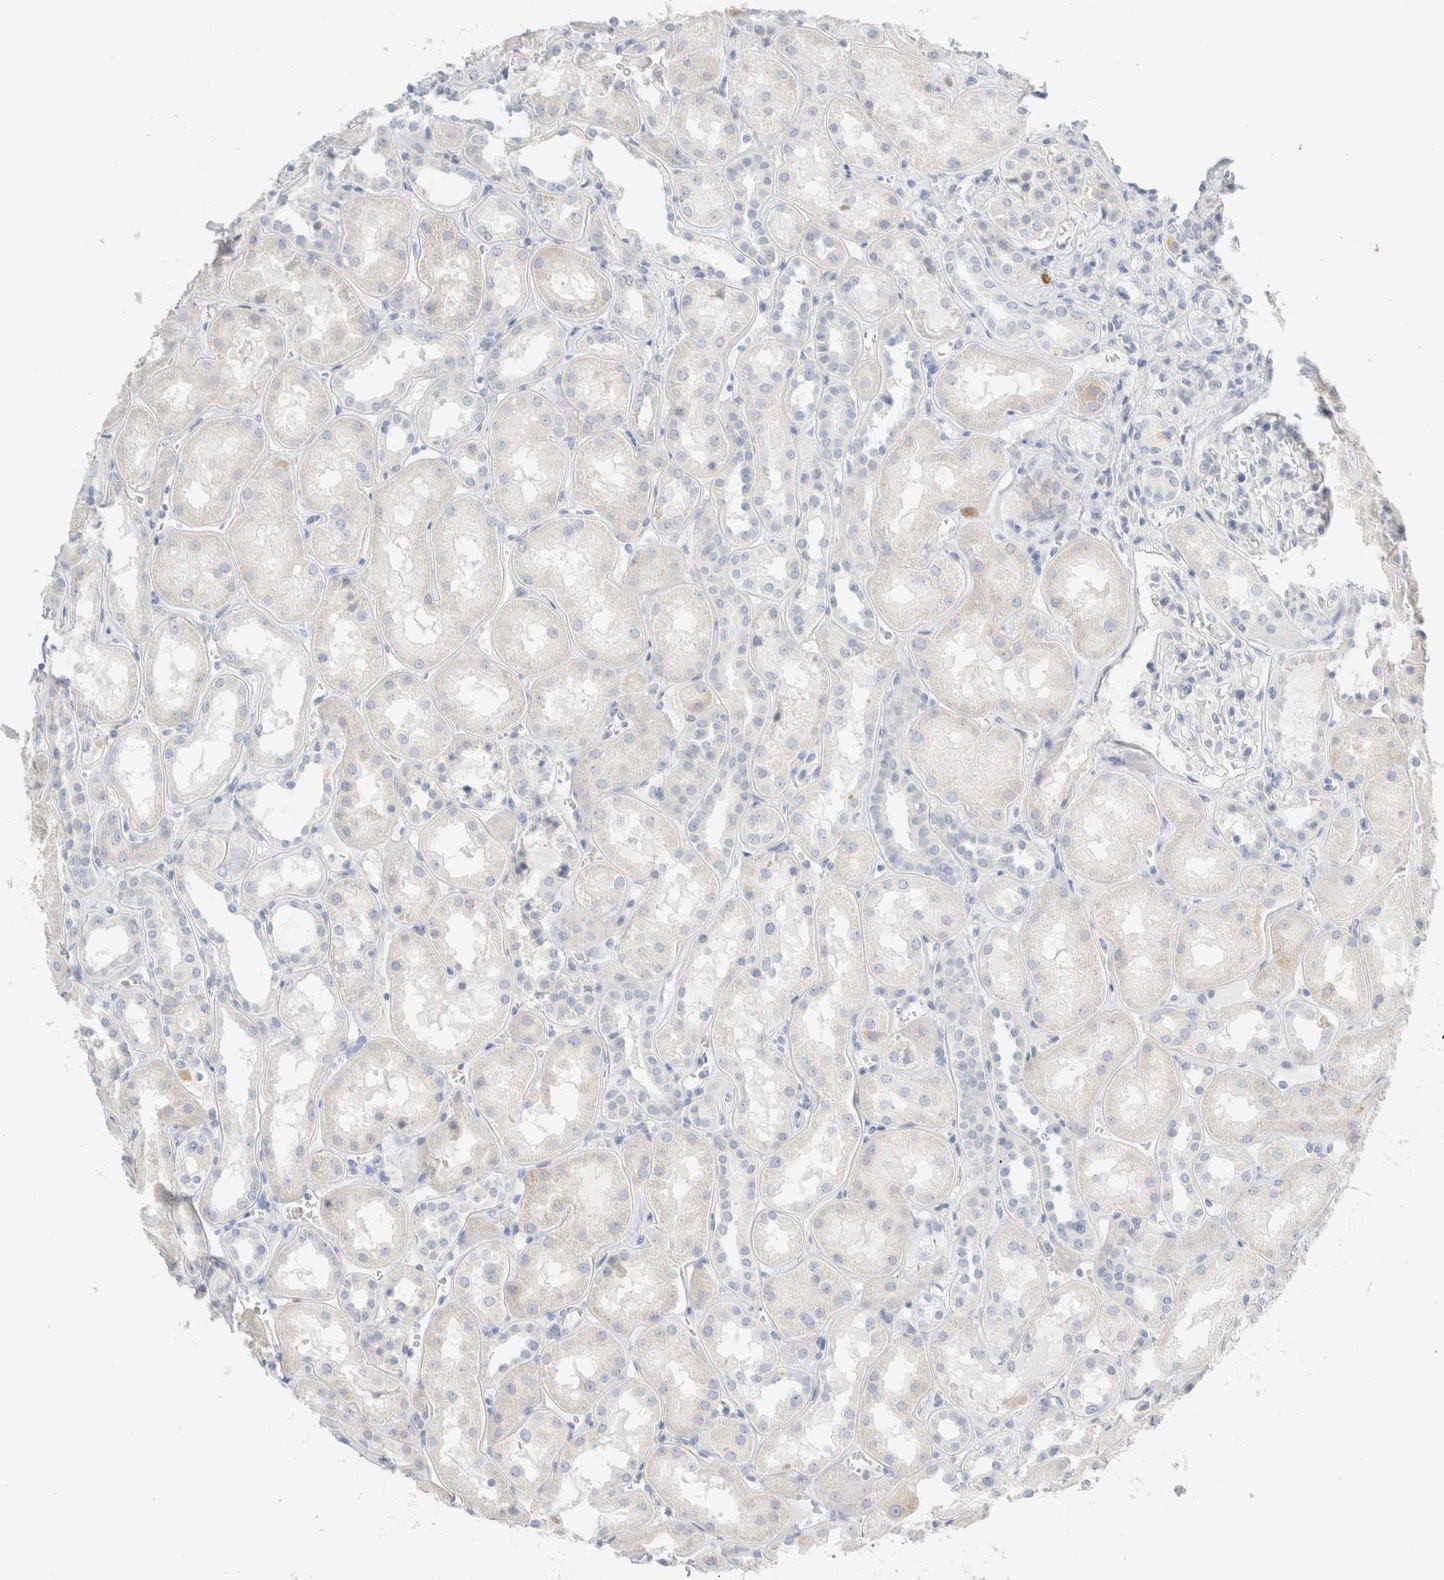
{"staining": {"intensity": "negative", "quantity": "none", "location": "none"}, "tissue": "kidney", "cell_type": "Cells in glomeruli", "image_type": "normal", "snomed": [{"axis": "morphology", "description": "Normal tissue, NOS"}, {"axis": "topography", "description": "Kidney"}], "caption": "A micrograph of human kidney is negative for staining in cells in glomeruli. The staining was performed using DAB (3,3'-diaminobenzidine) to visualize the protein expression in brown, while the nuclei were stained in blue with hematoxylin (Magnification: 20x).", "gene": "ARG1", "patient": {"sex": "male", "age": 70}}